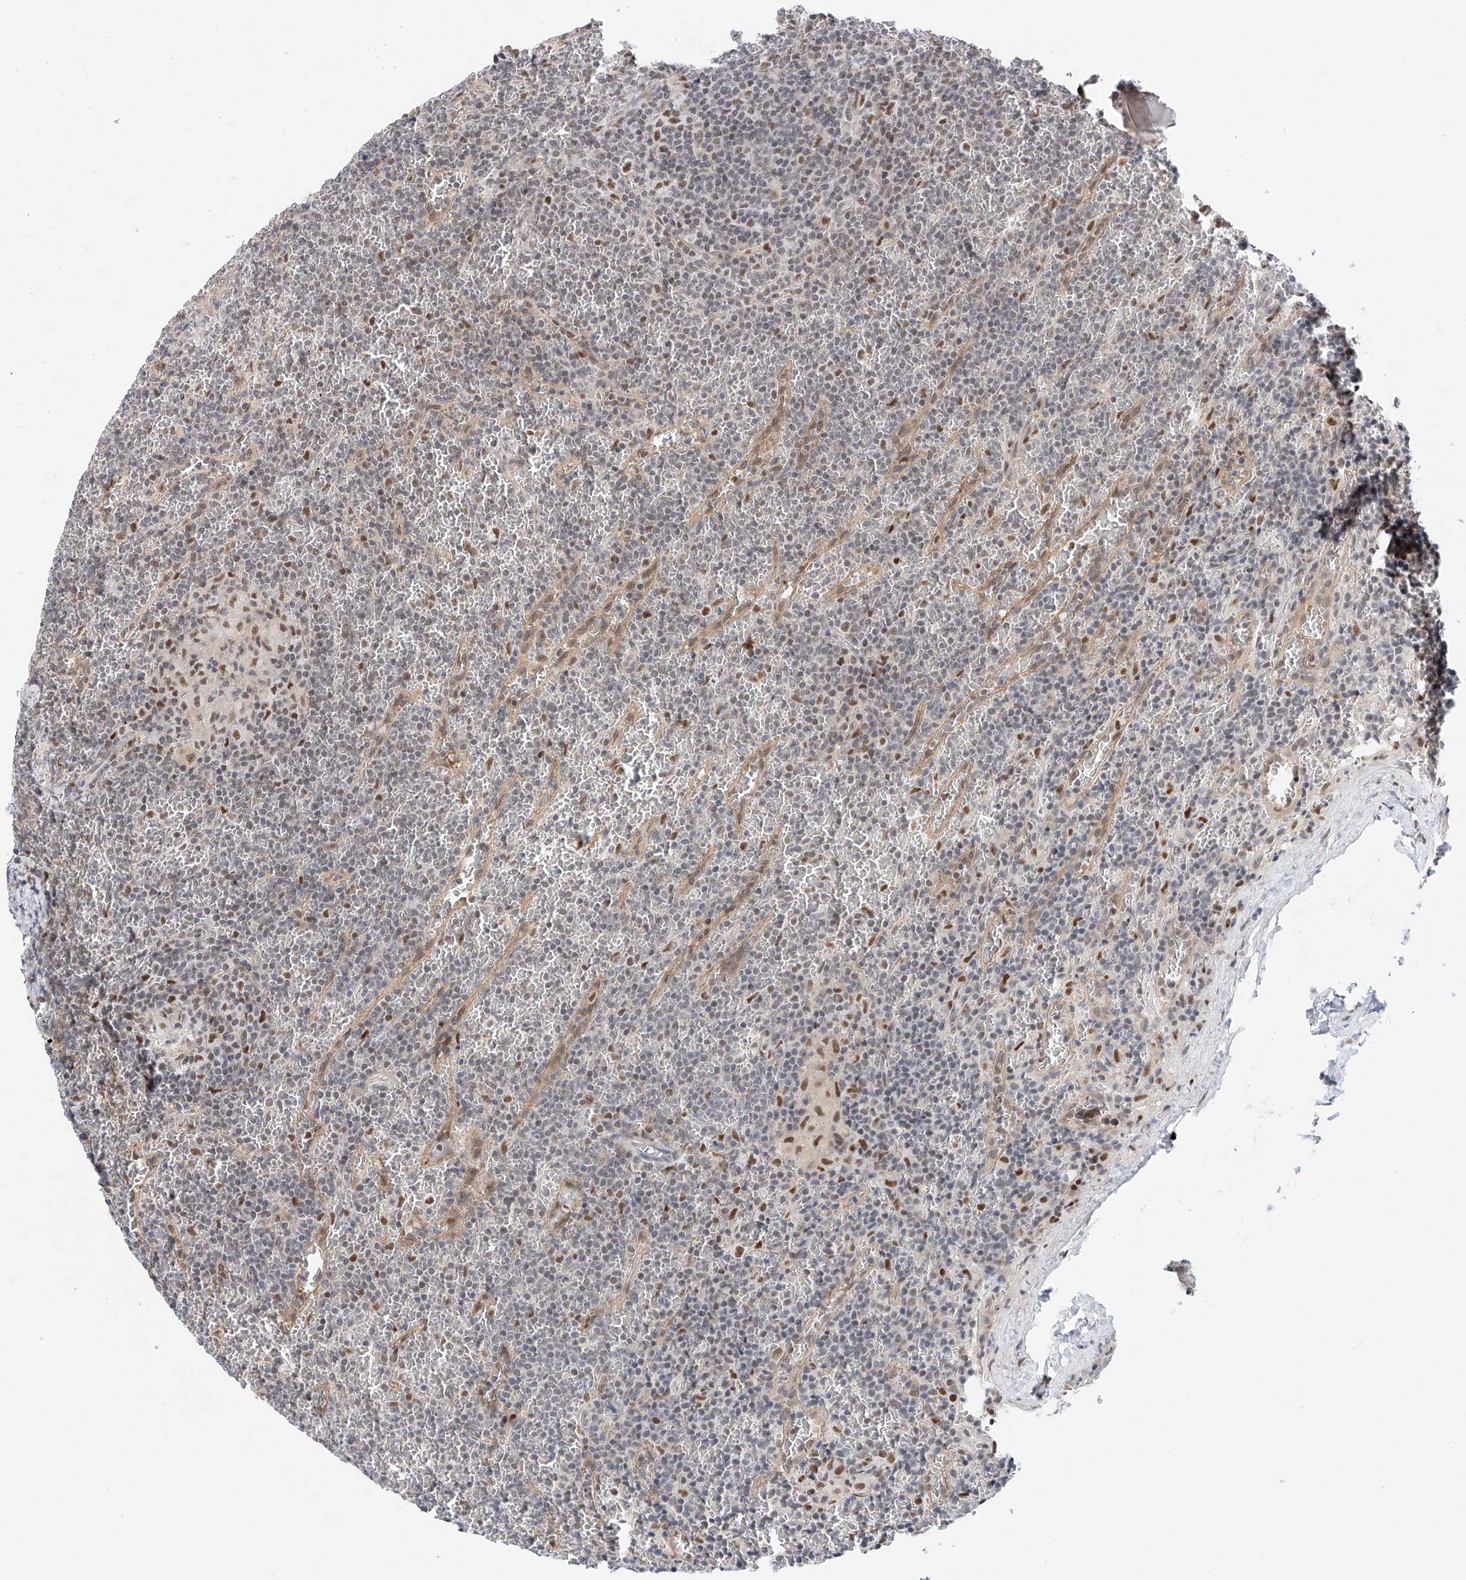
{"staining": {"intensity": "negative", "quantity": "none", "location": "none"}, "tissue": "lymphoma", "cell_type": "Tumor cells", "image_type": "cancer", "snomed": [{"axis": "morphology", "description": "Malignant lymphoma, non-Hodgkin's type, Low grade"}, {"axis": "topography", "description": "Spleen"}], "caption": "Immunohistochemistry (IHC) photomicrograph of lymphoma stained for a protein (brown), which demonstrates no expression in tumor cells.", "gene": "SNRNP200", "patient": {"sex": "female", "age": 19}}